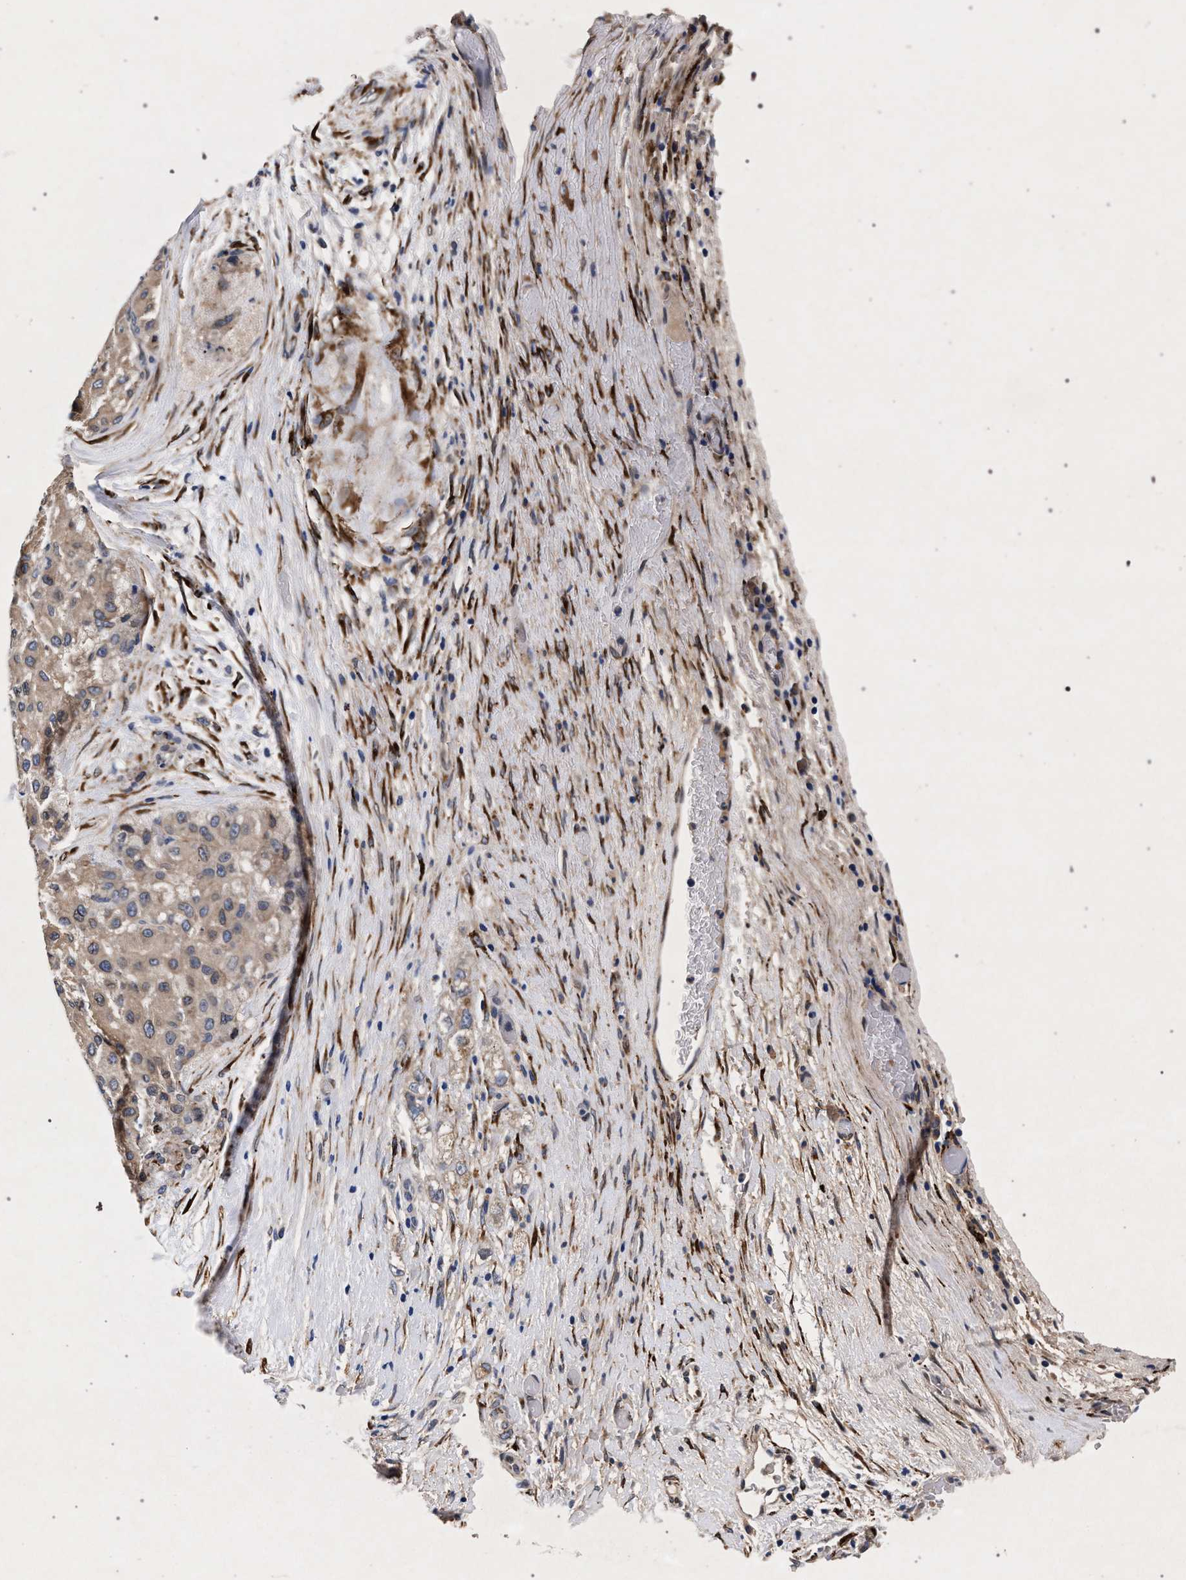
{"staining": {"intensity": "weak", "quantity": "<25%", "location": "cytoplasmic/membranous"}, "tissue": "liver cancer", "cell_type": "Tumor cells", "image_type": "cancer", "snomed": [{"axis": "morphology", "description": "Carcinoma, Hepatocellular, NOS"}, {"axis": "topography", "description": "Liver"}], "caption": "A high-resolution photomicrograph shows immunohistochemistry staining of liver hepatocellular carcinoma, which exhibits no significant staining in tumor cells.", "gene": "NEK7", "patient": {"sex": "male", "age": 80}}